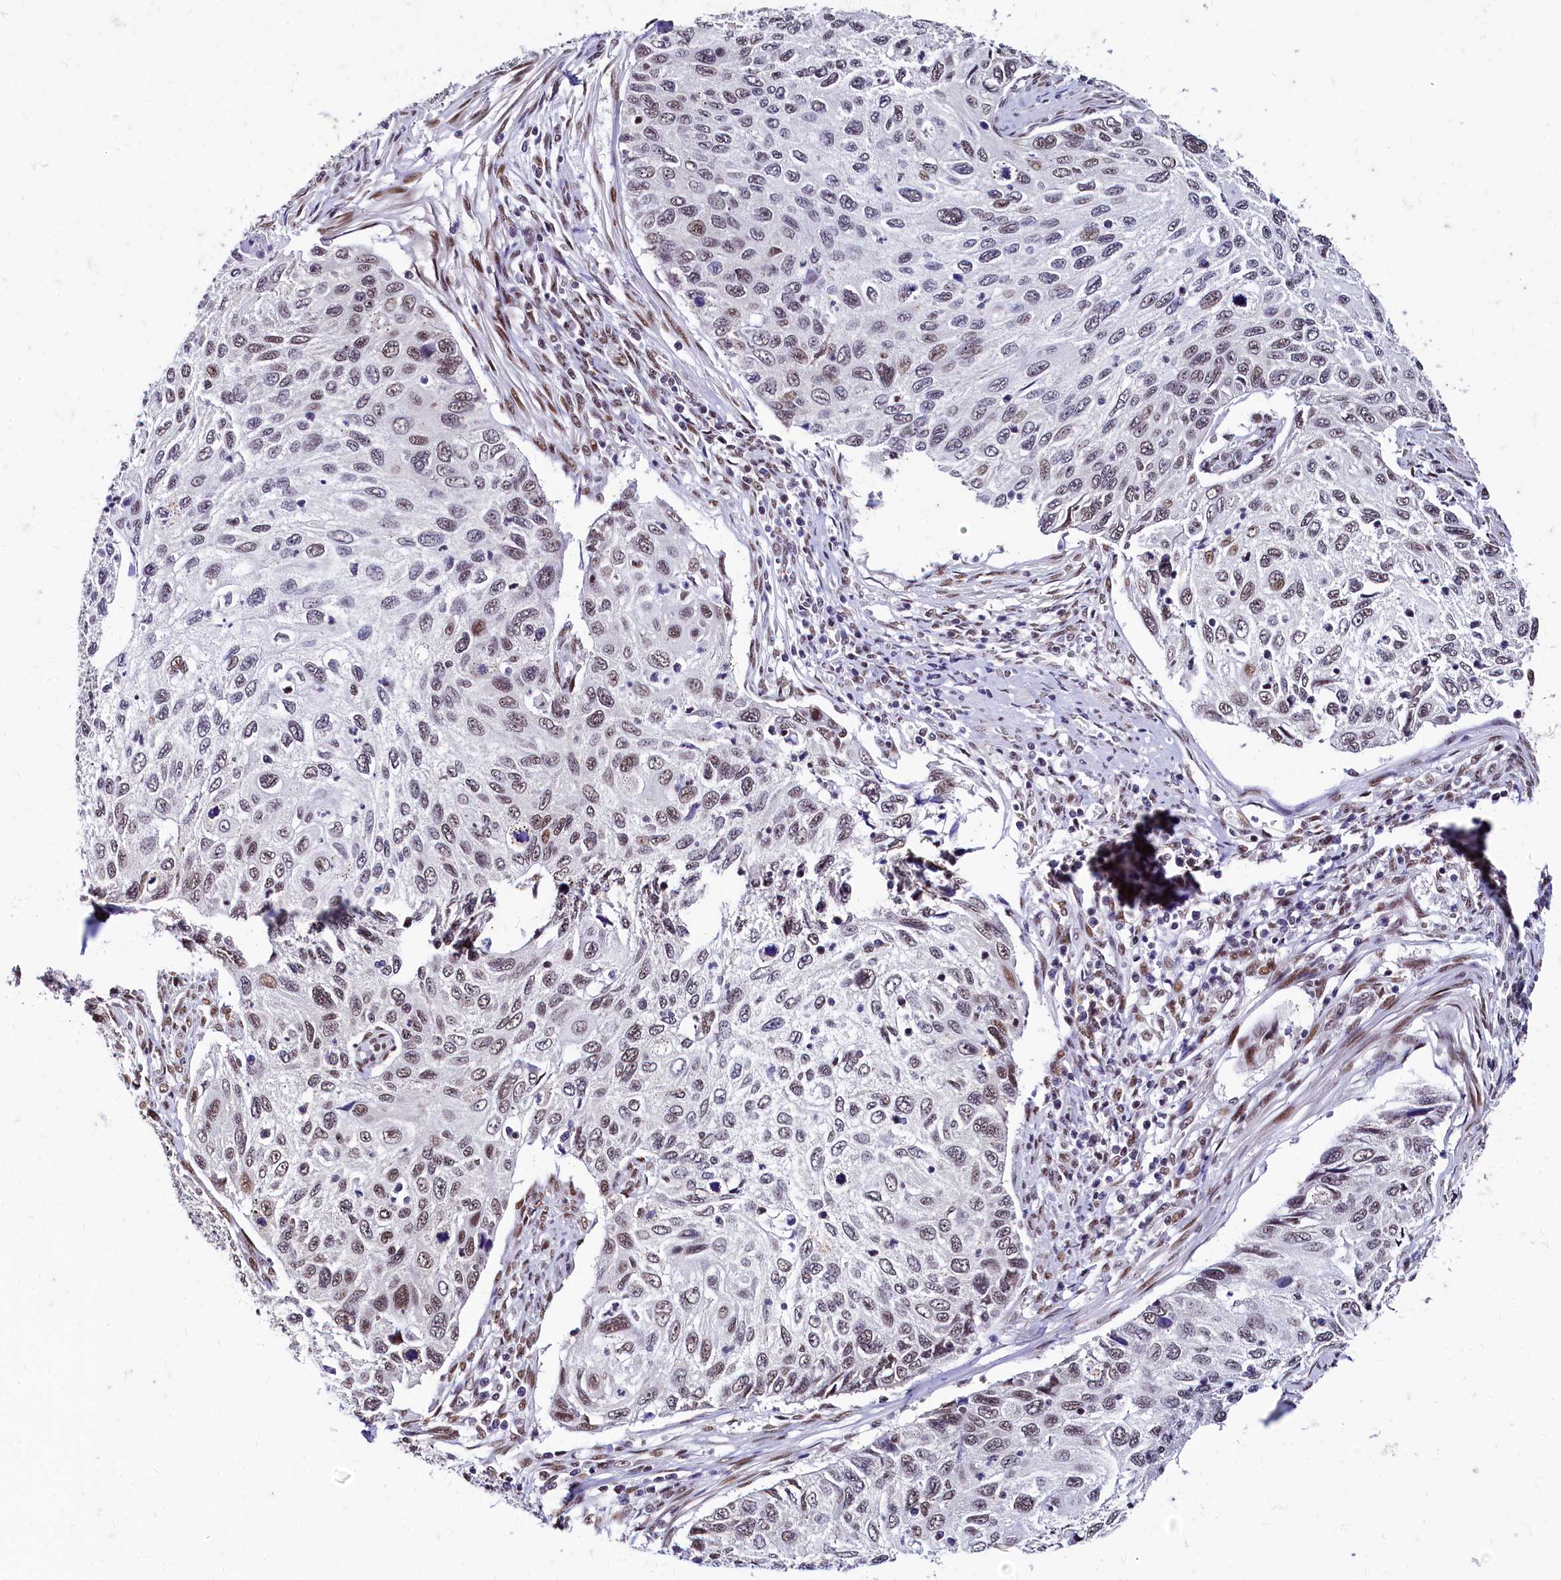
{"staining": {"intensity": "moderate", "quantity": "<25%", "location": "nuclear"}, "tissue": "cervical cancer", "cell_type": "Tumor cells", "image_type": "cancer", "snomed": [{"axis": "morphology", "description": "Squamous cell carcinoma, NOS"}, {"axis": "topography", "description": "Cervix"}], "caption": "Cervical cancer tissue exhibits moderate nuclear staining in about <25% of tumor cells, visualized by immunohistochemistry.", "gene": "CPSF7", "patient": {"sex": "female", "age": 70}}